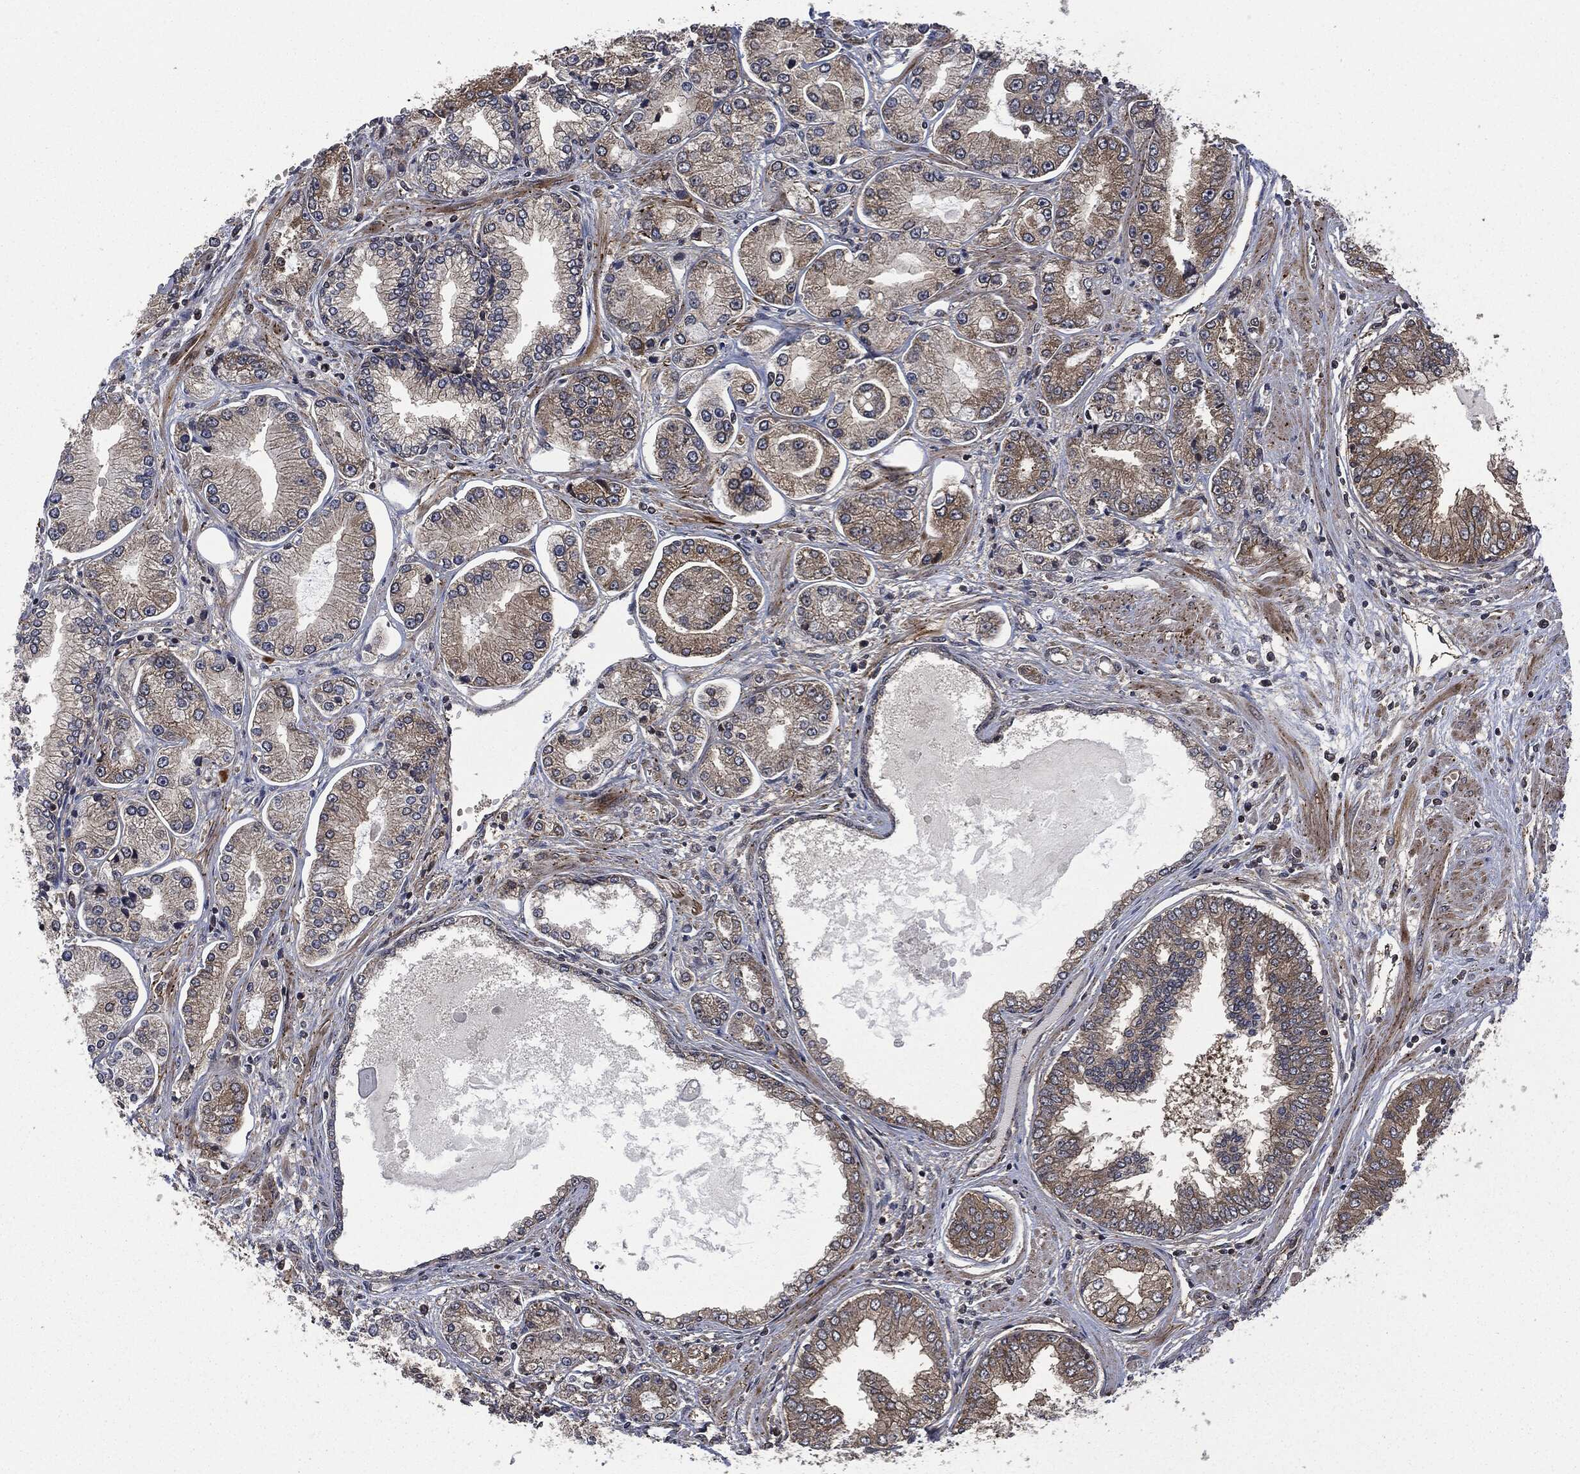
{"staining": {"intensity": "moderate", "quantity": "25%-75%", "location": "cytoplasmic/membranous"}, "tissue": "prostate cancer", "cell_type": "Tumor cells", "image_type": "cancer", "snomed": [{"axis": "morphology", "description": "Adenocarcinoma, Low grade"}, {"axis": "topography", "description": "Prostate"}], "caption": "IHC micrograph of neoplastic tissue: human prostate cancer stained using IHC demonstrates medium levels of moderate protein expression localized specifically in the cytoplasmic/membranous of tumor cells, appearing as a cytoplasmic/membranous brown color.", "gene": "HRAS", "patient": {"sex": "male", "age": 72}}